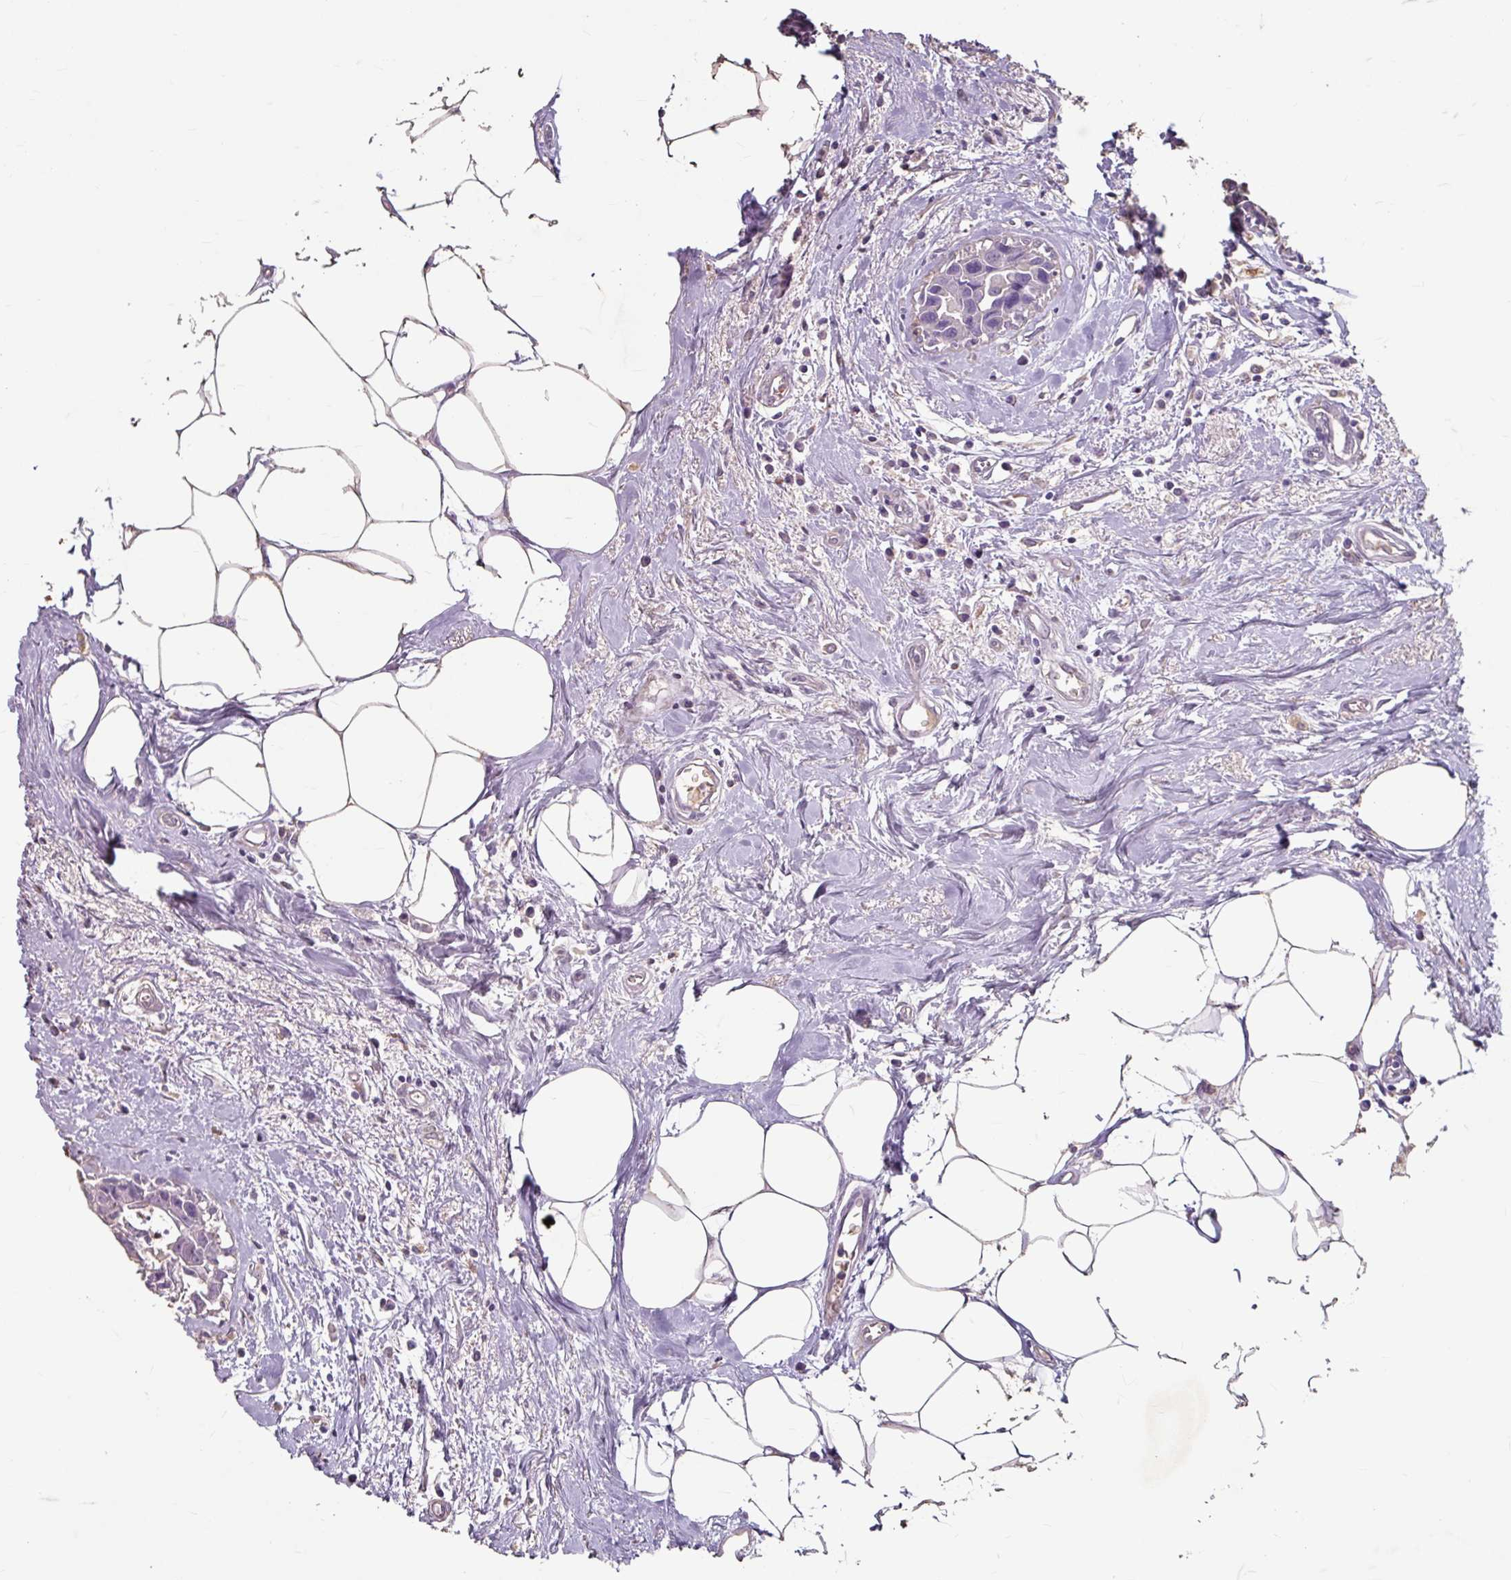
{"staining": {"intensity": "negative", "quantity": "none", "location": "none"}, "tissue": "breast cancer", "cell_type": "Tumor cells", "image_type": "cancer", "snomed": [{"axis": "morphology", "description": "Carcinoma, NOS"}, {"axis": "topography", "description": "Breast"}], "caption": "High magnification brightfield microscopy of carcinoma (breast) stained with DAB (3,3'-diaminobenzidine) (brown) and counterstained with hematoxylin (blue): tumor cells show no significant expression.", "gene": "ANKRD1", "patient": {"sex": "female", "age": 60}}